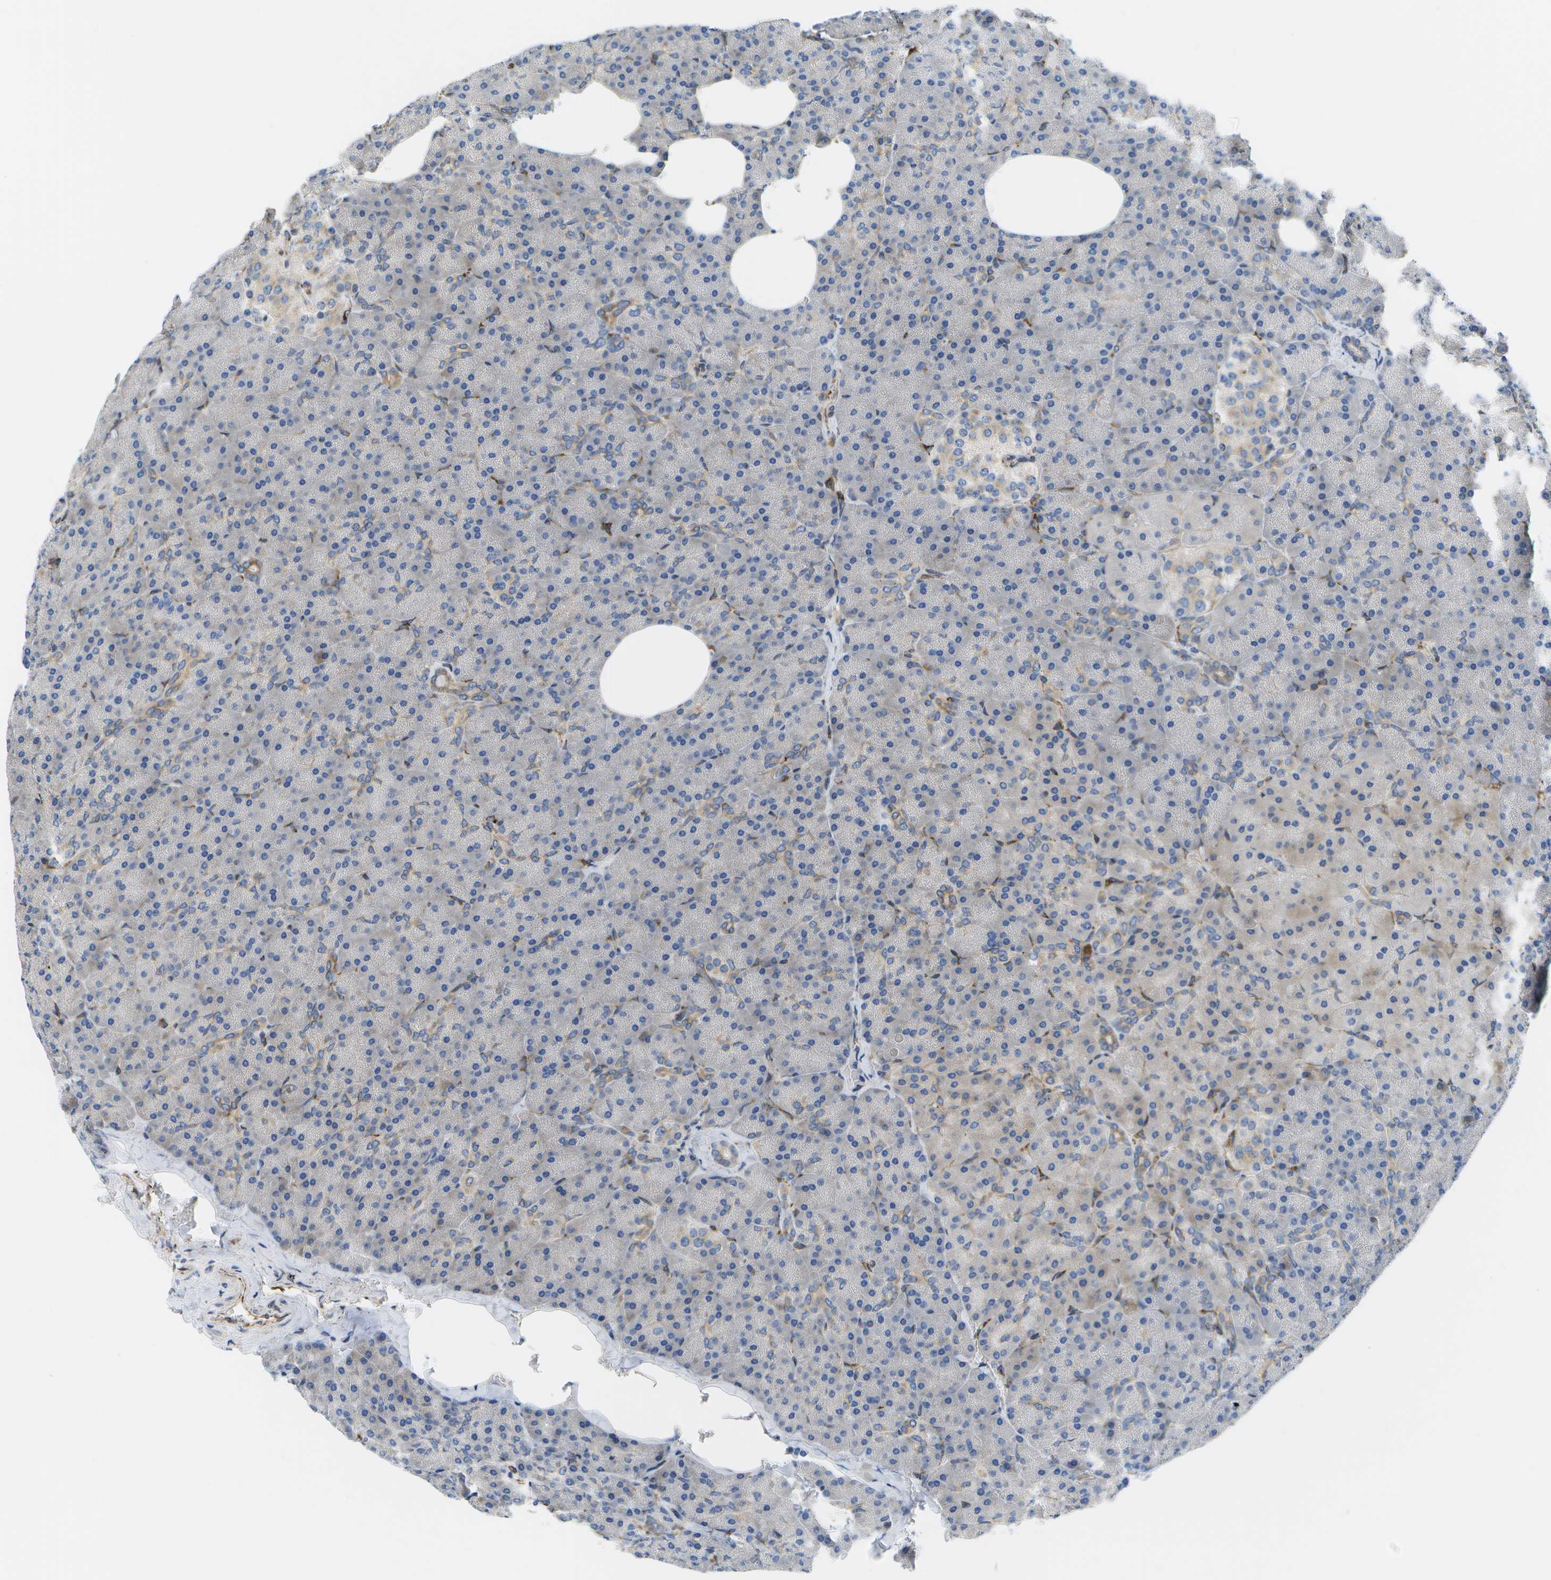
{"staining": {"intensity": "moderate", "quantity": "<25%", "location": "cytoplasmic/membranous"}, "tissue": "pancreas", "cell_type": "Exocrine glandular cells", "image_type": "normal", "snomed": [{"axis": "morphology", "description": "Normal tissue, NOS"}, {"axis": "topography", "description": "Pancreas"}], "caption": "Exocrine glandular cells display moderate cytoplasmic/membranous staining in about <25% of cells in normal pancreas.", "gene": "ZDHHC17", "patient": {"sex": "female", "age": 35}}